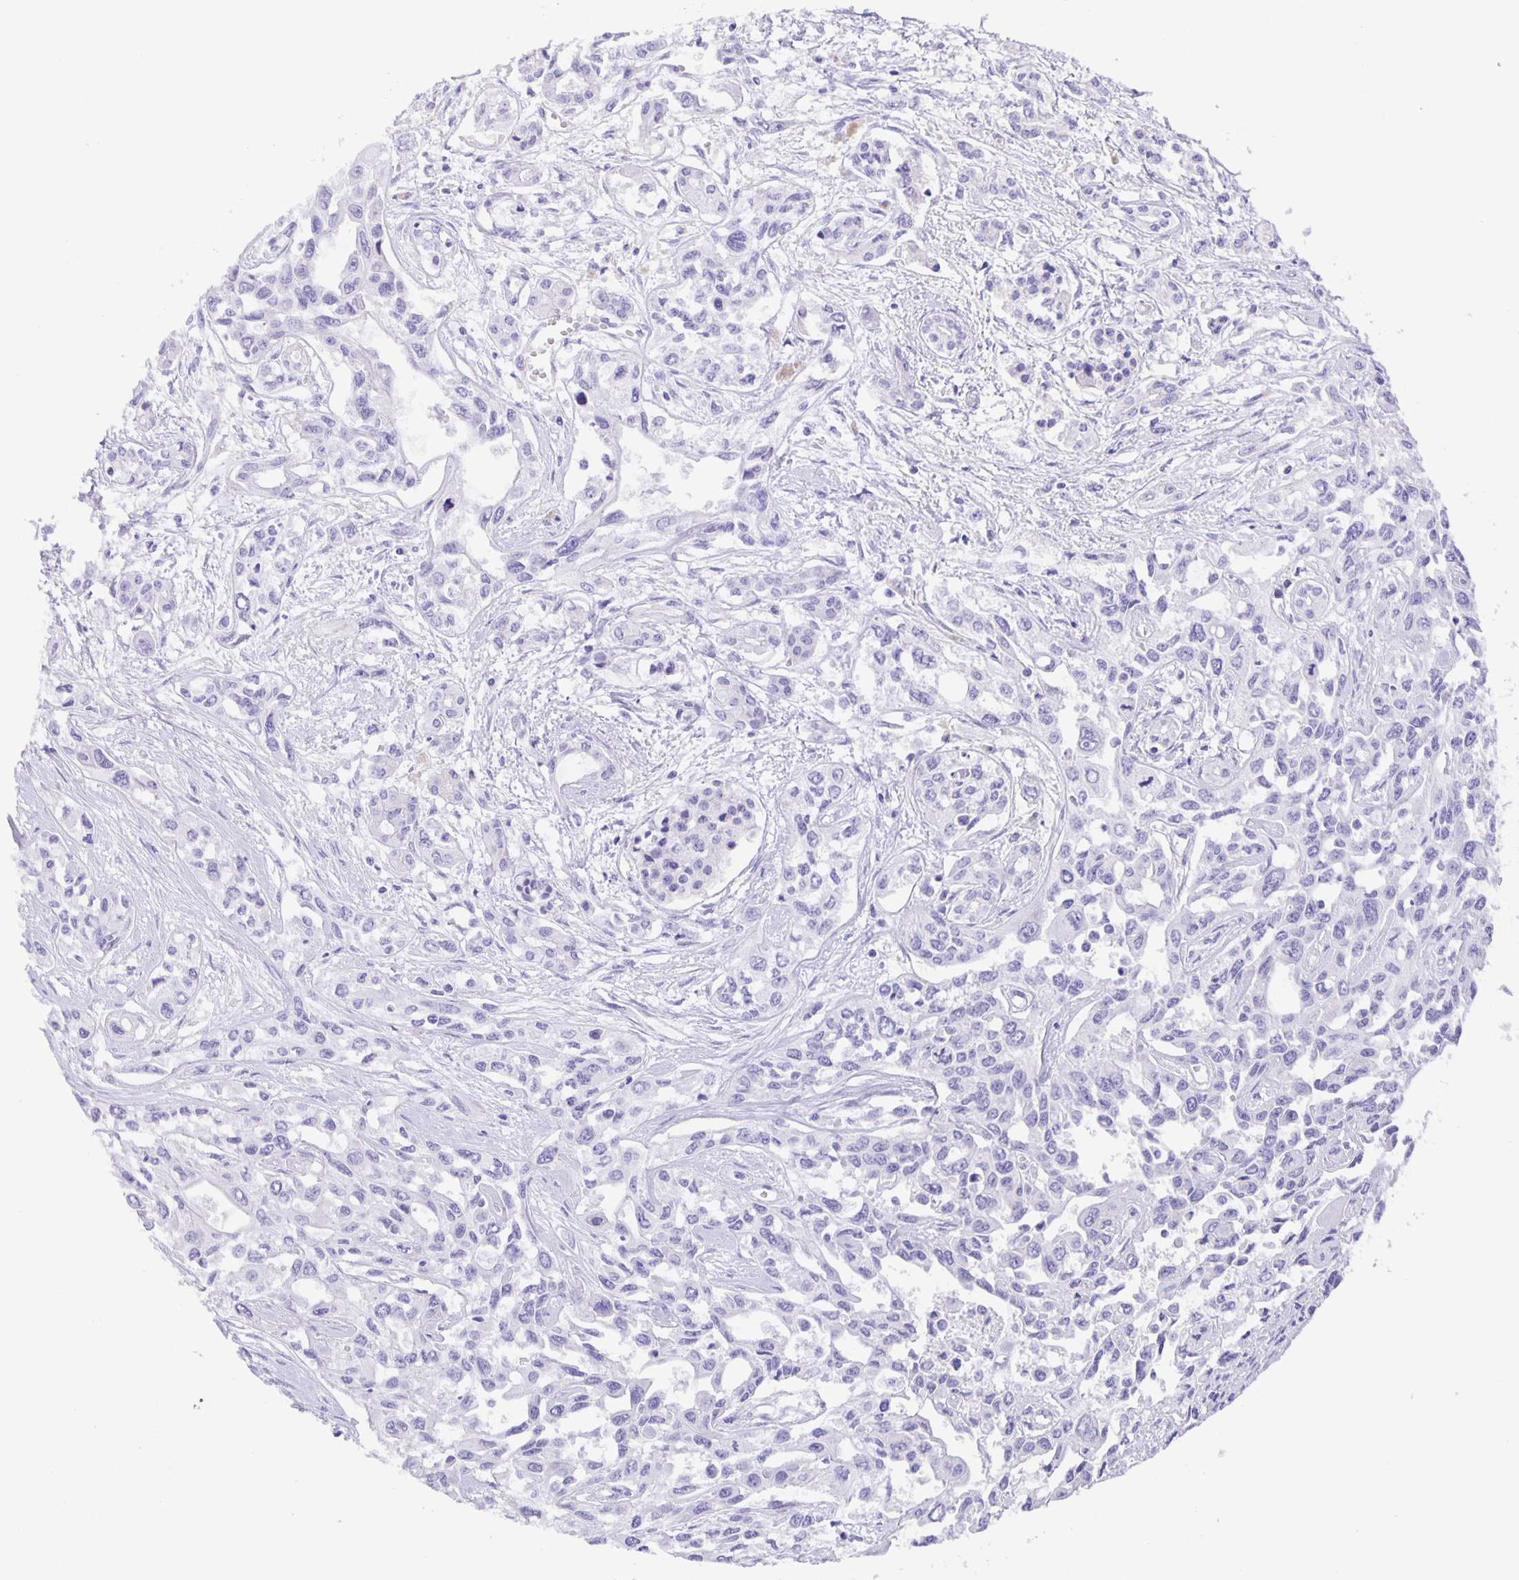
{"staining": {"intensity": "negative", "quantity": "none", "location": "none"}, "tissue": "pancreatic cancer", "cell_type": "Tumor cells", "image_type": "cancer", "snomed": [{"axis": "morphology", "description": "Adenocarcinoma, NOS"}, {"axis": "topography", "description": "Pancreas"}], "caption": "The image shows no significant staining in tumor cells of pancreatic cancer (adenocarcinoma). (Stains: DAB (3,3'-diaminobenzidine) immunohistochemistry with hematoxylin counter stain, Microscopy: brightfield microscopy at high magnification).", "gene": "GUCA2A", "patient": {"sex": "female", "age": 55}}